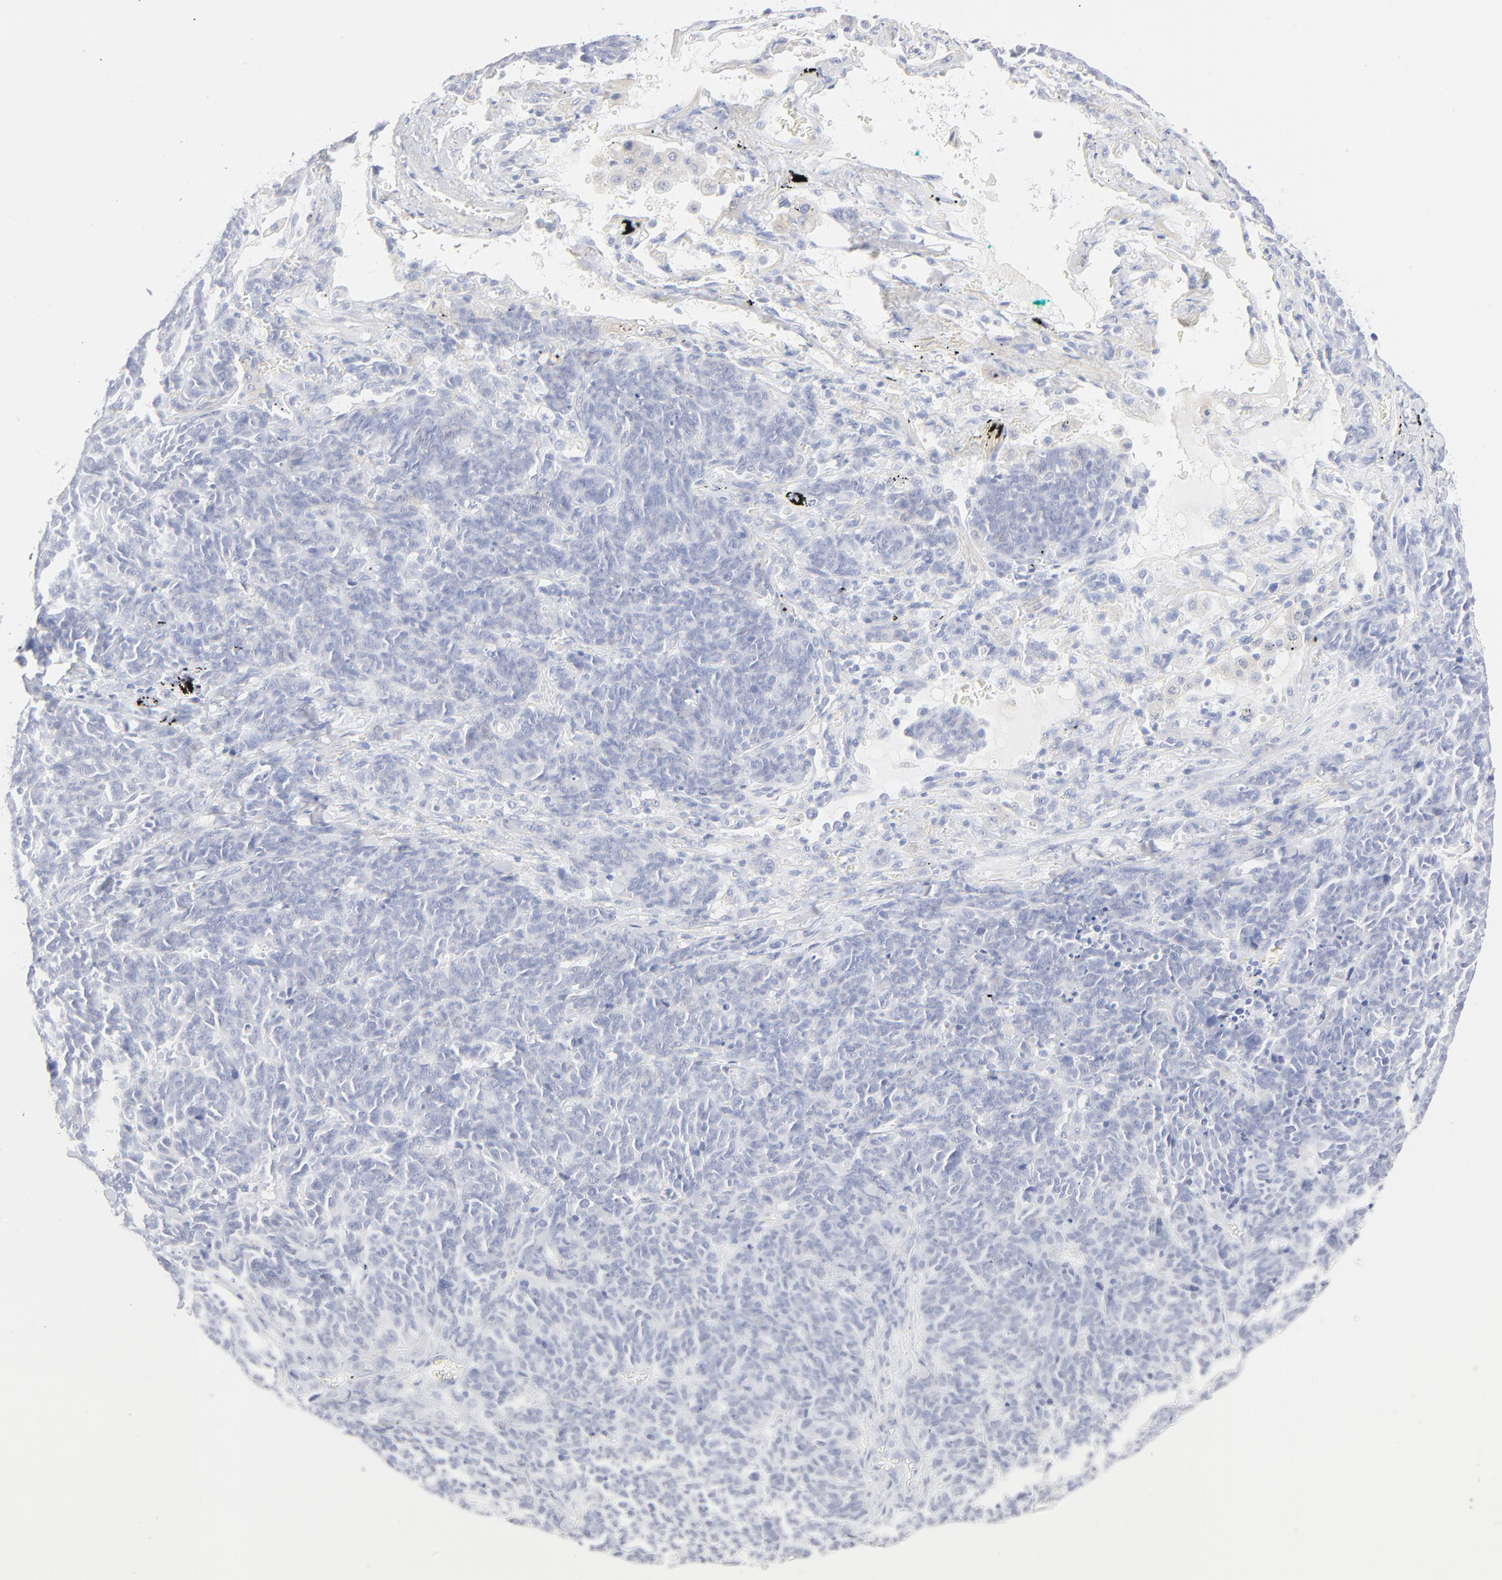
{"staining": {"intensity": "negative", "quantity": "none", "location": "none"}, "tissue": "lung cancer", "cell_type": "Tumor cells", "image_type": "cancer", "snomed": [{"axis": "morphology", "description": "Neoplasm, malignant, NOS"}, {"axis": "topography", "description": "Lung"}], "caption": "Immunohistochemistry of lung cancer (malignant neoplasm) reveals no positivity in tumor cells. (Brightfield microscopy of DAB (3,3'-diaminobenzidine) immunohistochemistry (IHC) at high magnification).", "gene": "ONECUT1", "patient": {"sex": "female", "age": 58}}